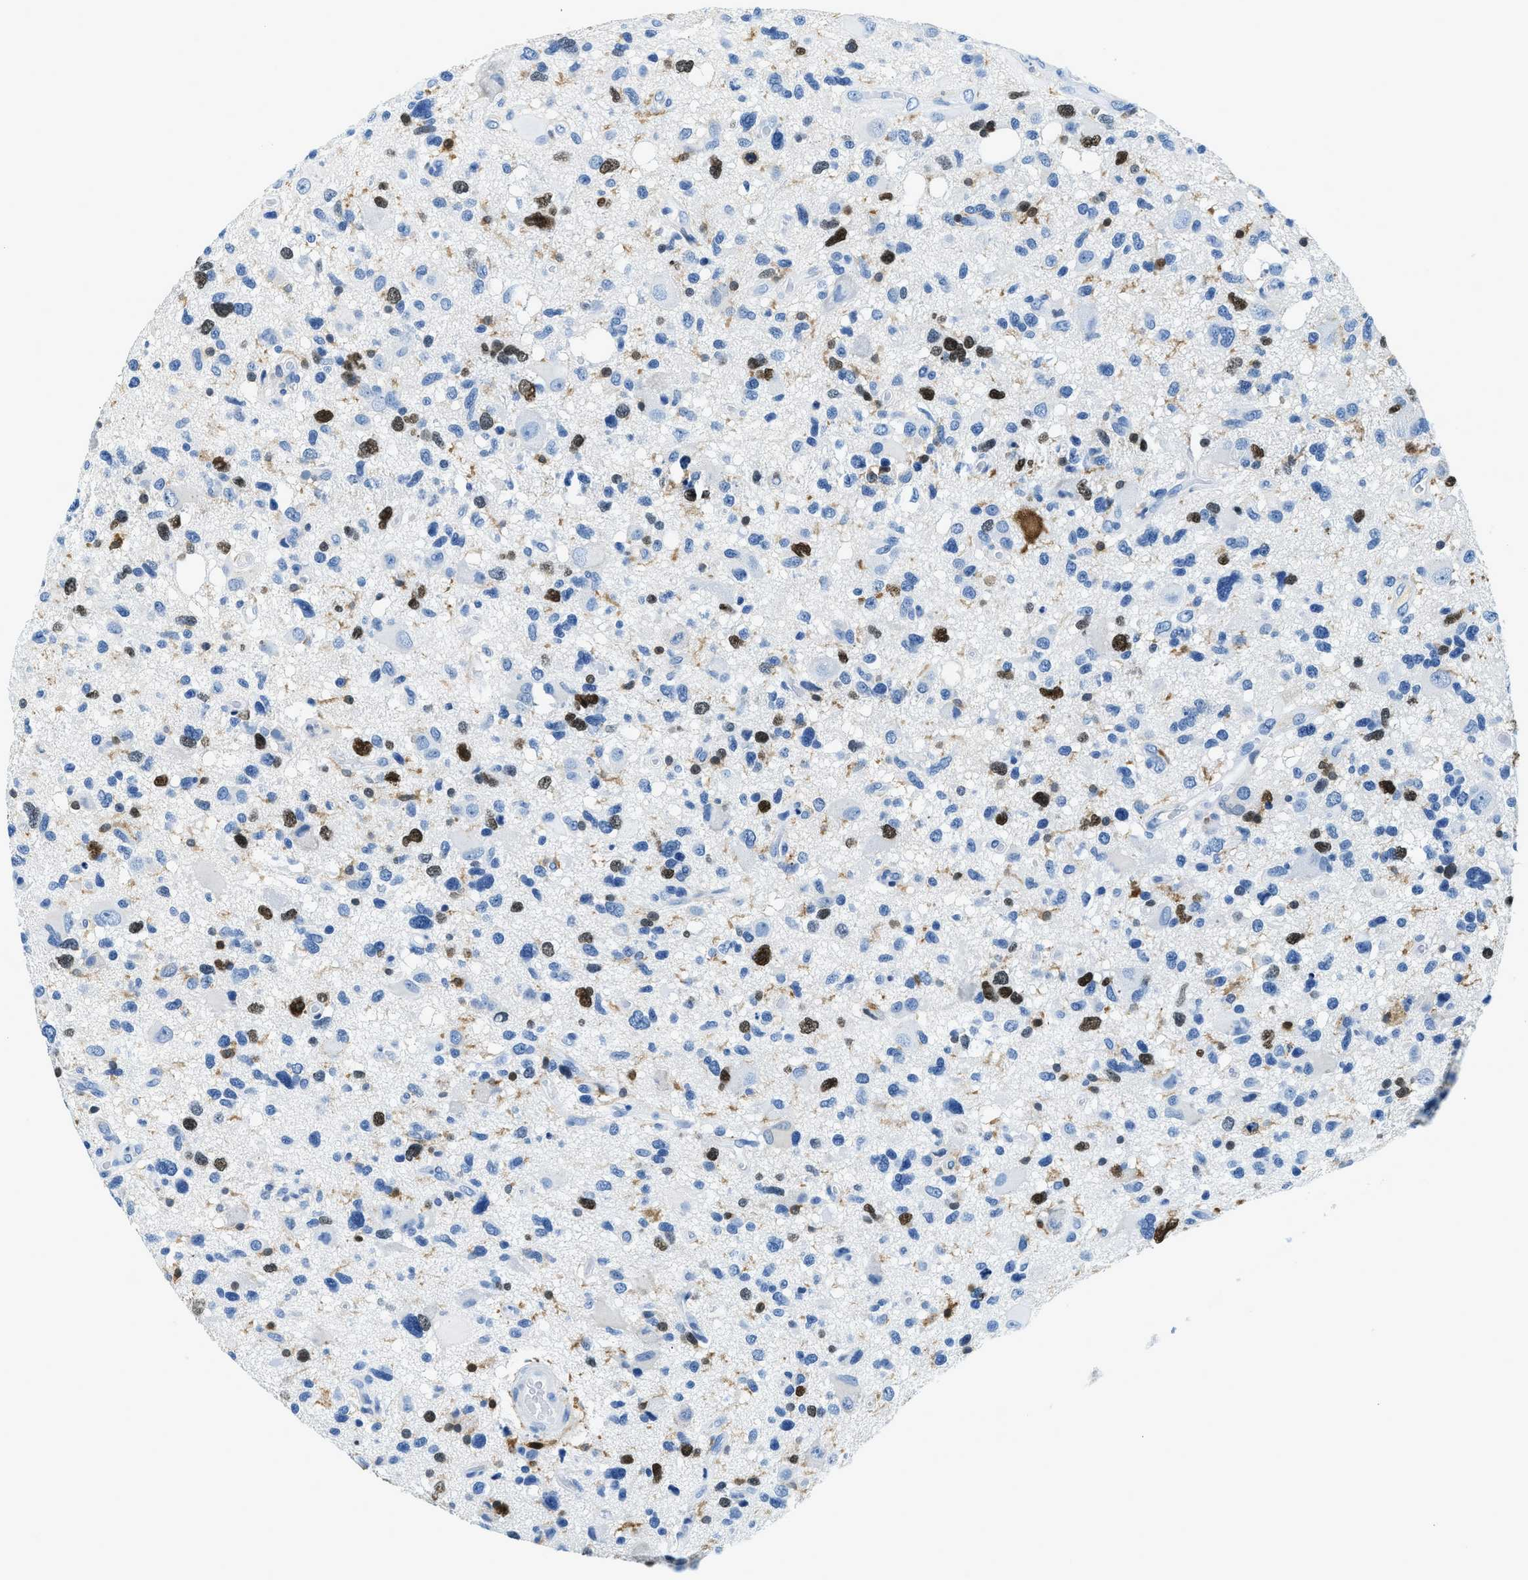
{"staining": {"intensity": "negative", "quantity": "none", "location": "none"}, "tissue": "glioma", "cell_type": "Tumor cells", "image_type": "cancer", "snomed": [{"axis": "morphology", "description": "Glioma, malignant, High grade"}, {"axis": "topography", "description": "Brain"}], "caption": "This image is of glioma stained with immunohistochemistry to label a protein in brown with the nuclei are counter-stained blue. There is no positivity in tumor cells.", "gene": "CAPG", "patient": {"sex": "male", "age": 33}}